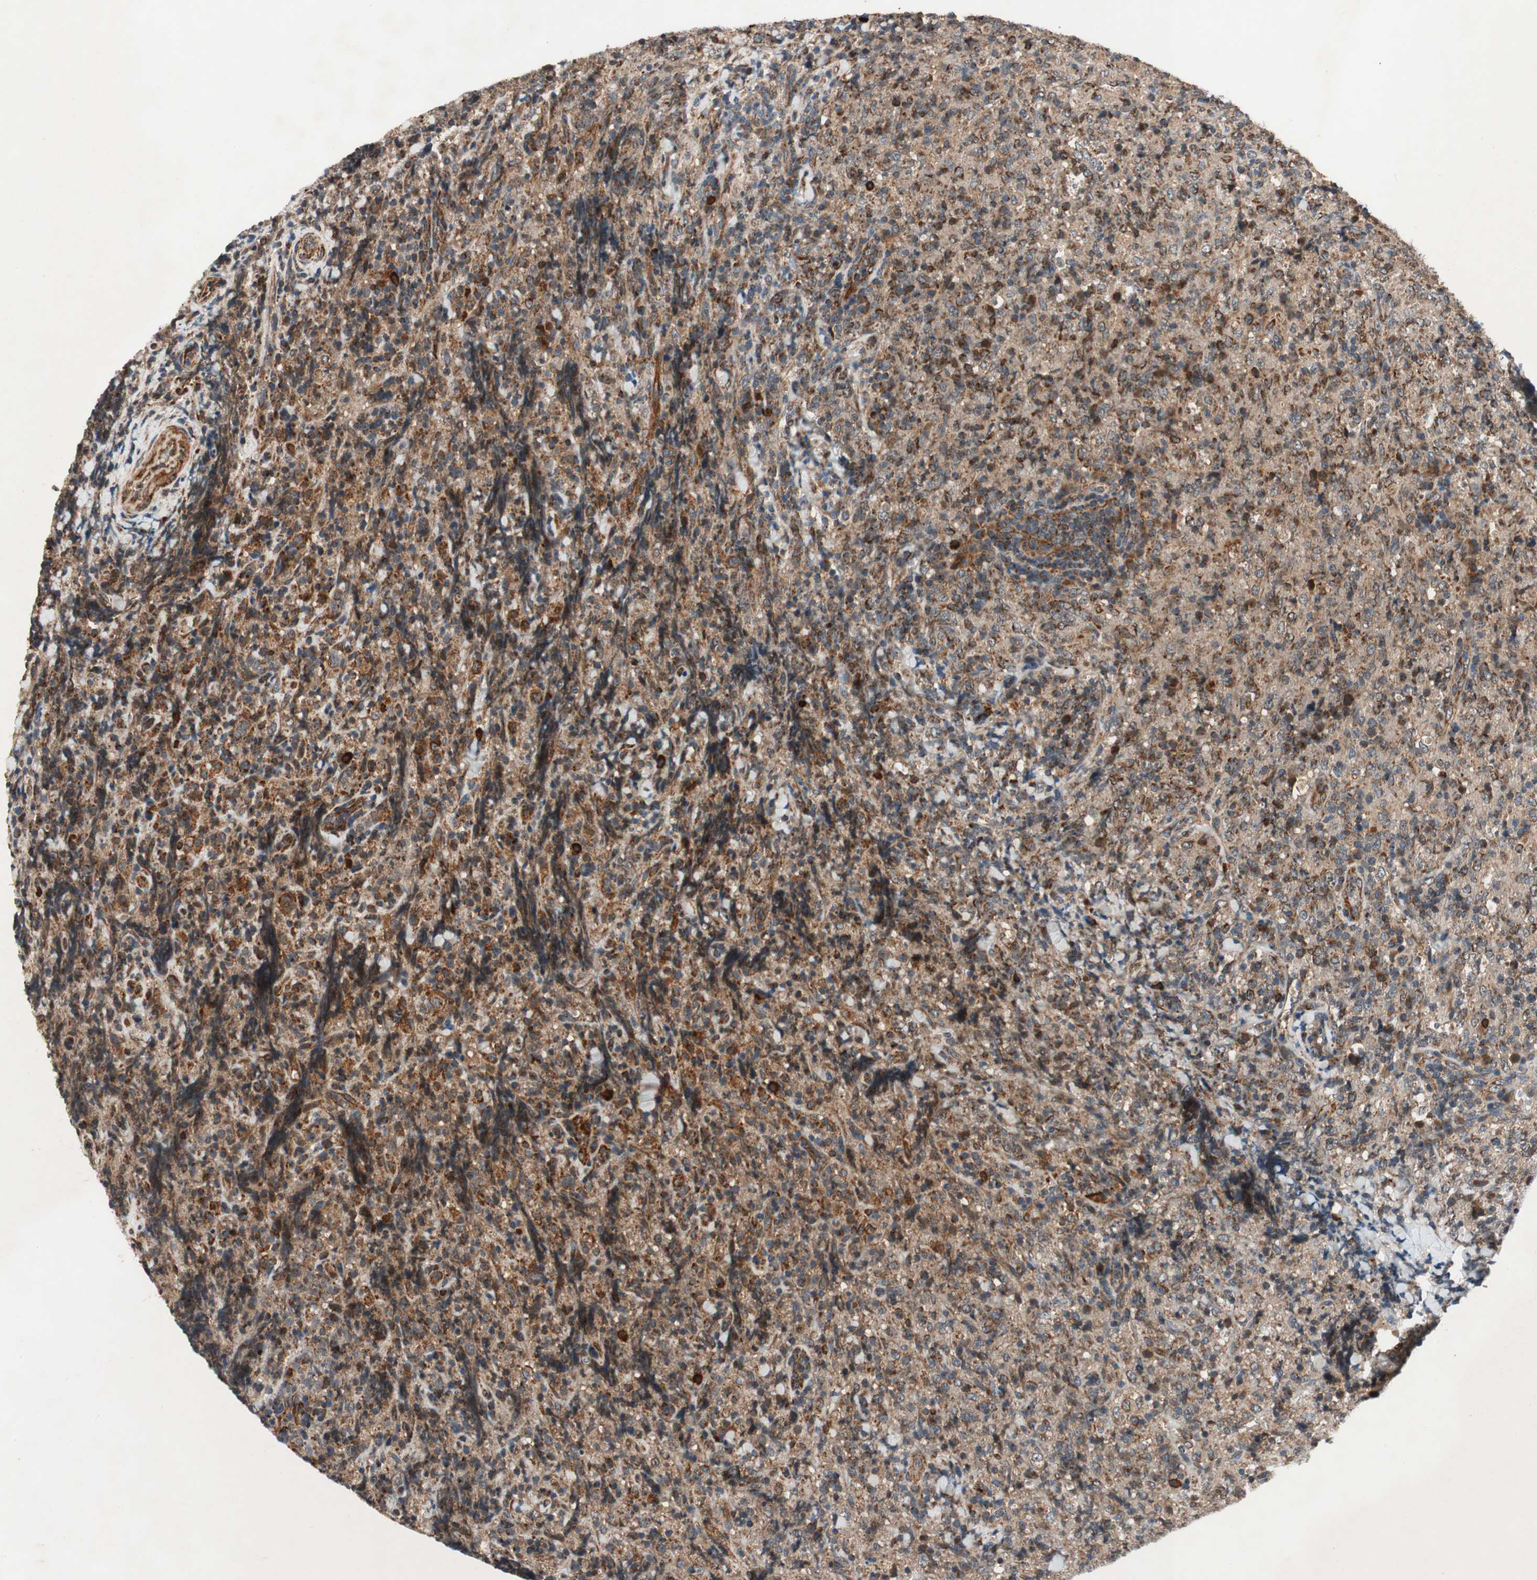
{"staining": {"intensity": "moderate", "quantity": ">75%", "location": "cytoplasmic/membranous"}, "tissue": "lymphoma", "cell_type": "Tumor cells", "image_type": "cancer", "snomed": [{"axis": "morphology", "description": "Malignant lymphoma, non-Hodgkin's type, High grade"}, {"axis": "topography", "description": "Tonsil"}], "caption": "Immunohistochemistry (IHC) of human lymphoma reveals medium levels of moderate cytoplasmic/membranous staining in about >75% of tumor cells.", "gene": "AKAP1", "patient": {"sex": "female", "age": 36}}